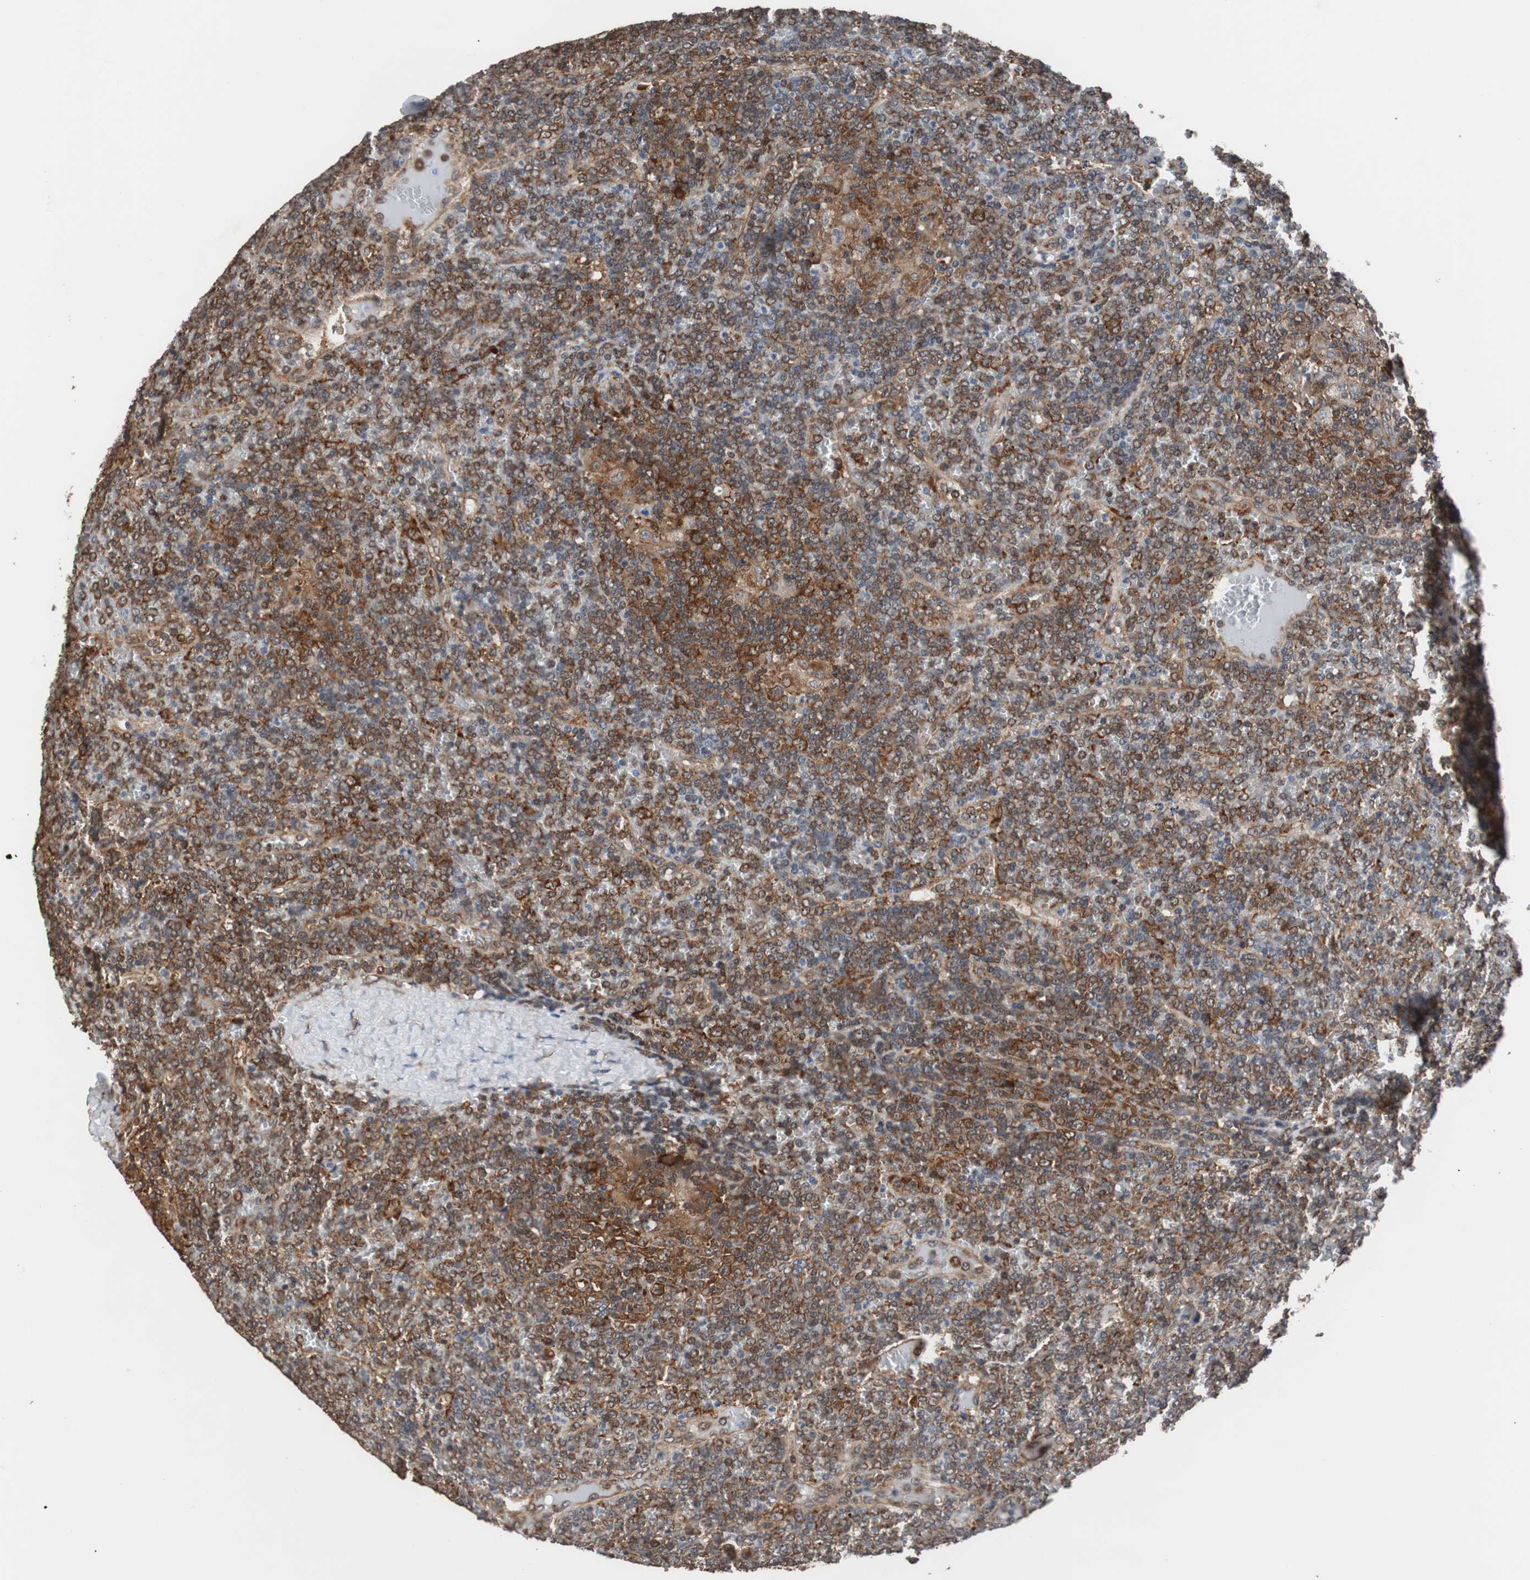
{"staining": {"intensity": "strong", "quantity": ">75%", "location": "cytoplasmic/membranous"}, "tissue": "lymphoma", "cell_type": "Tumor cells", "image_type": "cancer", "snomed": [{"axis": "morphology", "description": "Malignant lymphoma, non-Hodgkin's type, Low grade"}, {"axis": "topography", "description": "Spleen"}], "caption": "Low-grade malignant lymphoma, non-Hodgkin's type stained for a protein reveals strong cytoplasmic/membranous positivity in tumor cells.", "gene": "USP10", "patient": {"sex": "female", "age": 19}}